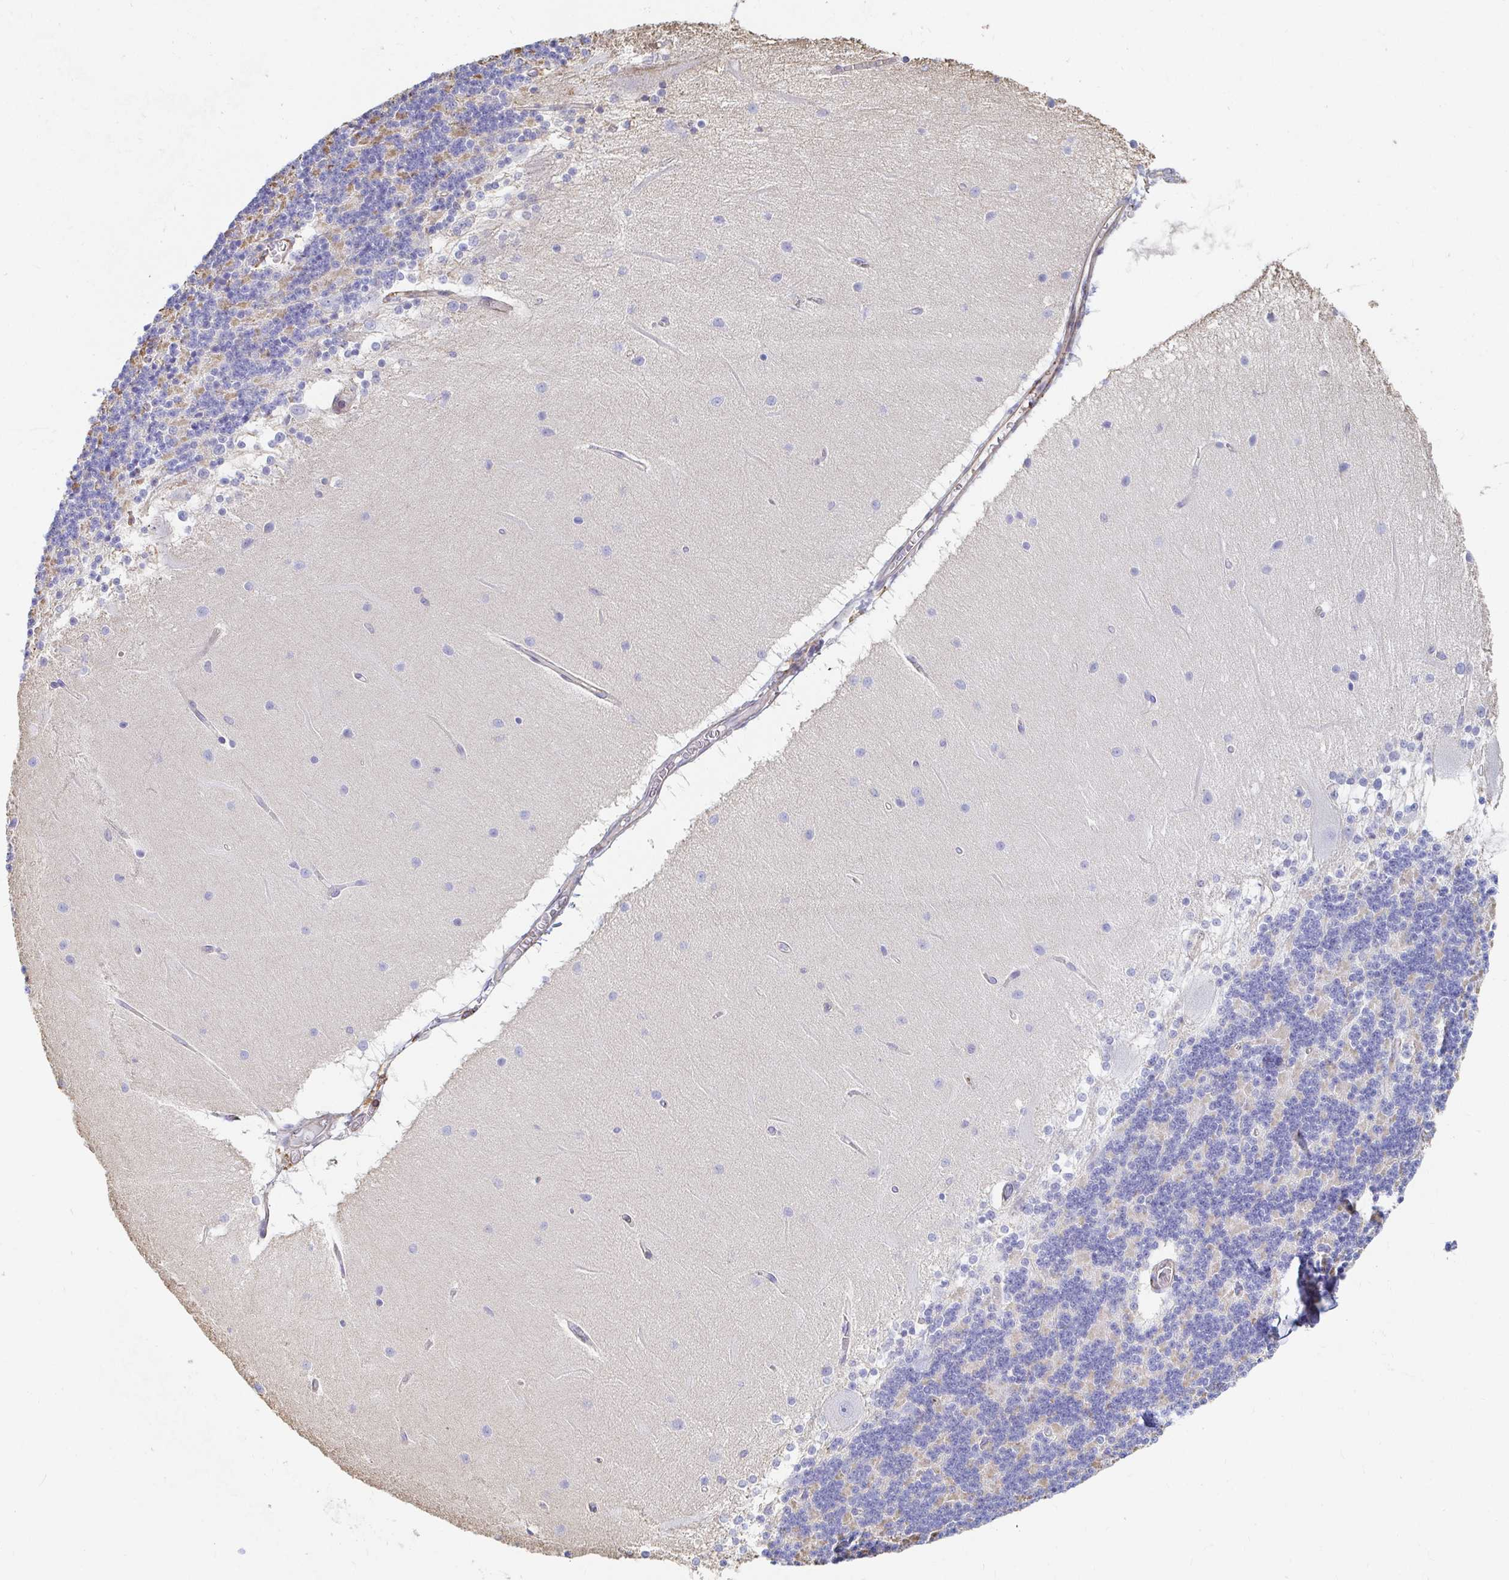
{"staining": {"intensity": "negative", "quantity": "none", "location": "none"}, "tissue": "cerebellum", "cell_type": "Cells in granular layer", "image_type": "normal", "snomed": [{"axis": "morphology", "description": "Normal tissue, NOS"}, {"axis": "topography", "description": "Cerebellum"}], "caption": "DAB (3,3'-diaminobenzidine) immunohistochemical staining of normal cerebellum shows no significant expression in cells in granular layer. Brightfield microscopy of immunohistochemistry stained with DAB (brown) and hematoxylin (blue), captured at high magnification.", "gene": "PTPN14", "patient": {"sex": "female", "age": 54}}